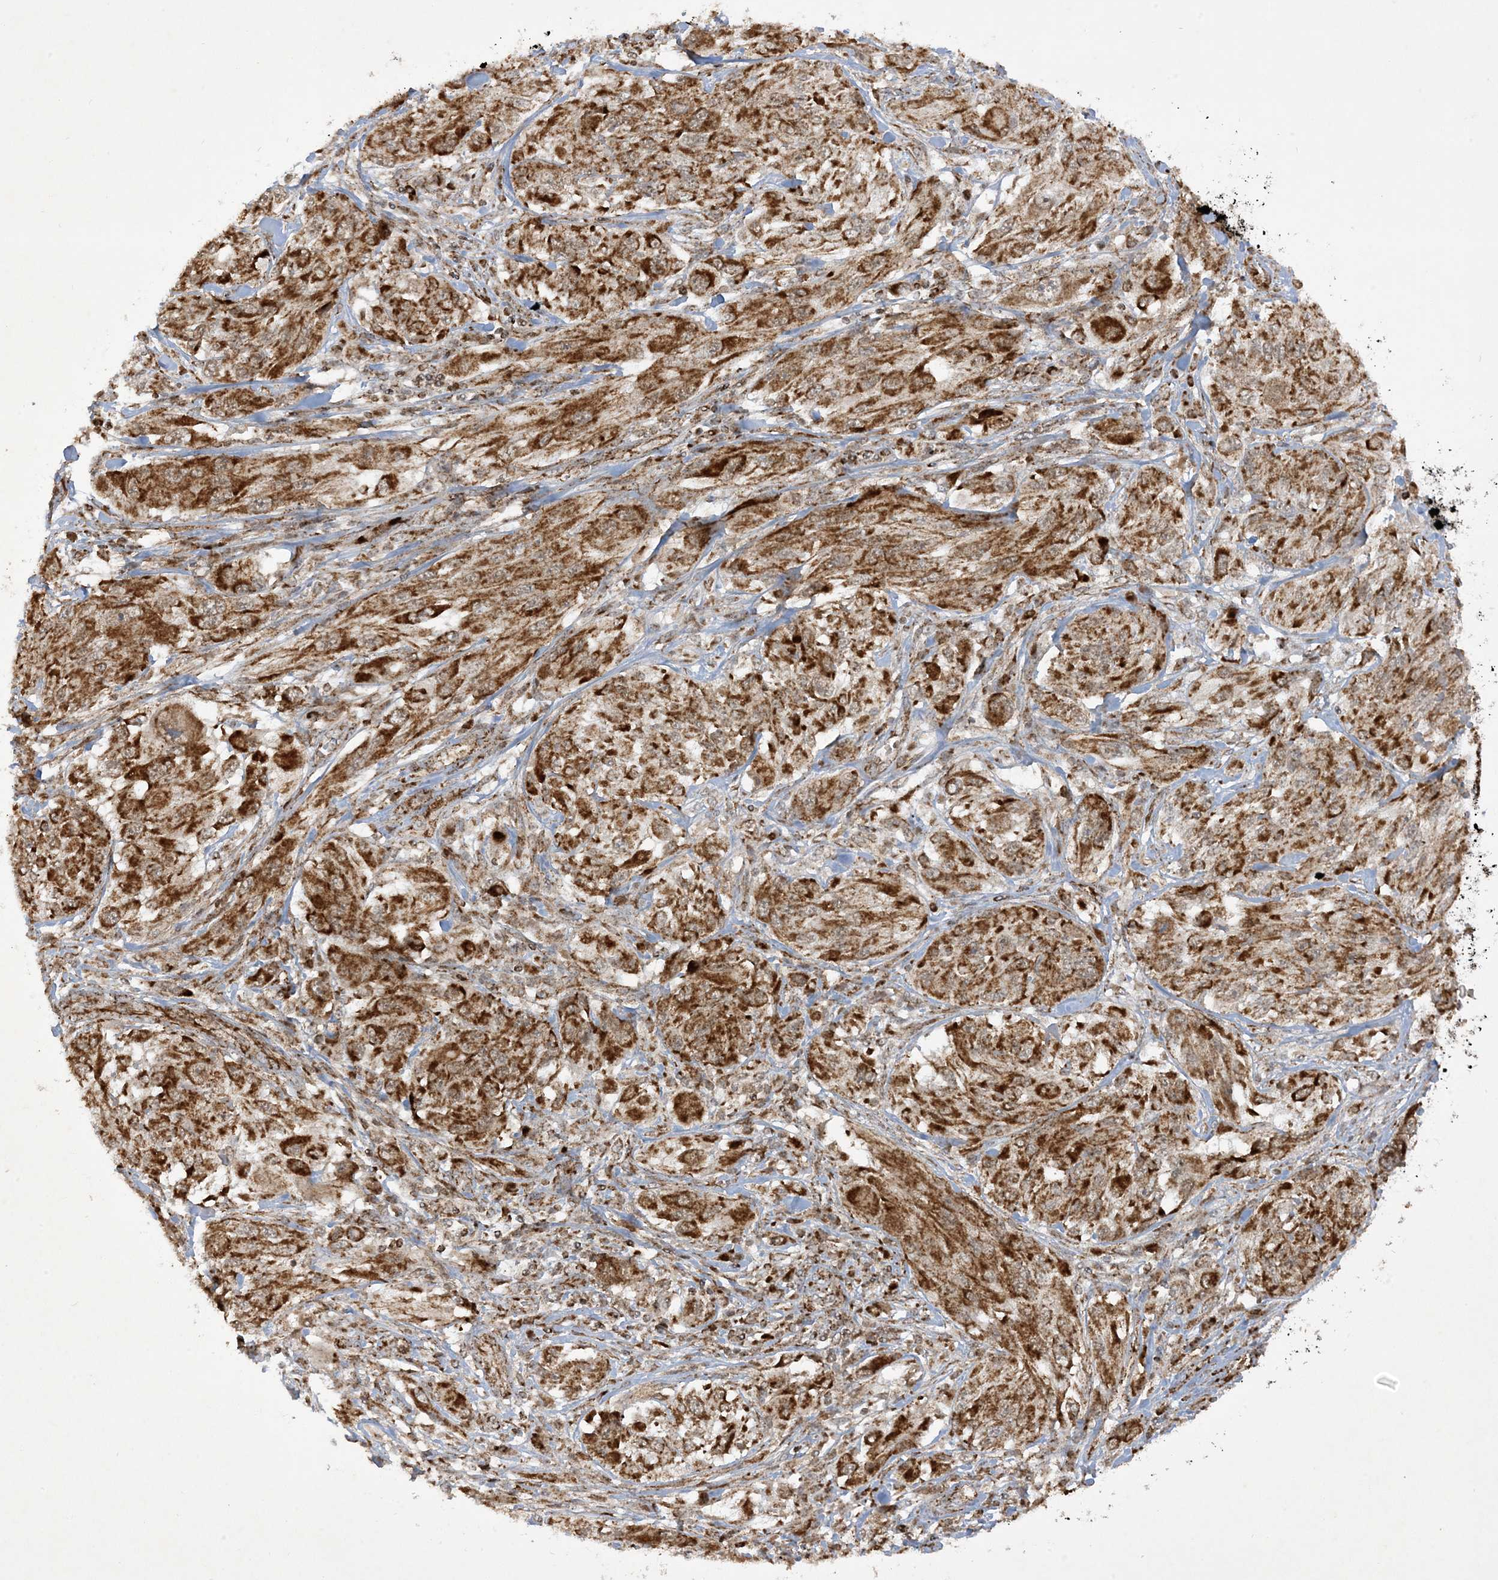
{"staining": {"intensity": "strong", "quantity": ">75%", "location": "cytoplasmic/membranous"}, "tissue": "melanoma", "cell_type": "Tumor cells", "image_type": "cancer", "snomed": [{"axis": "morphology", "description": "Malignant melanoma, NOS"}, {"axis": "topography", "description": "Skin"}], "caption": "Melanoma stained with DAB (3,3'-diaminobenzidine) IHC reveals high levels of strong cytoplasmic/membranous staining in about >75% of tumor cells. (DAB IHC with brightfield microscopy, high magnification).", "gene": "NDUFAF3", "patient": {"sex": "female", "age": 91}}